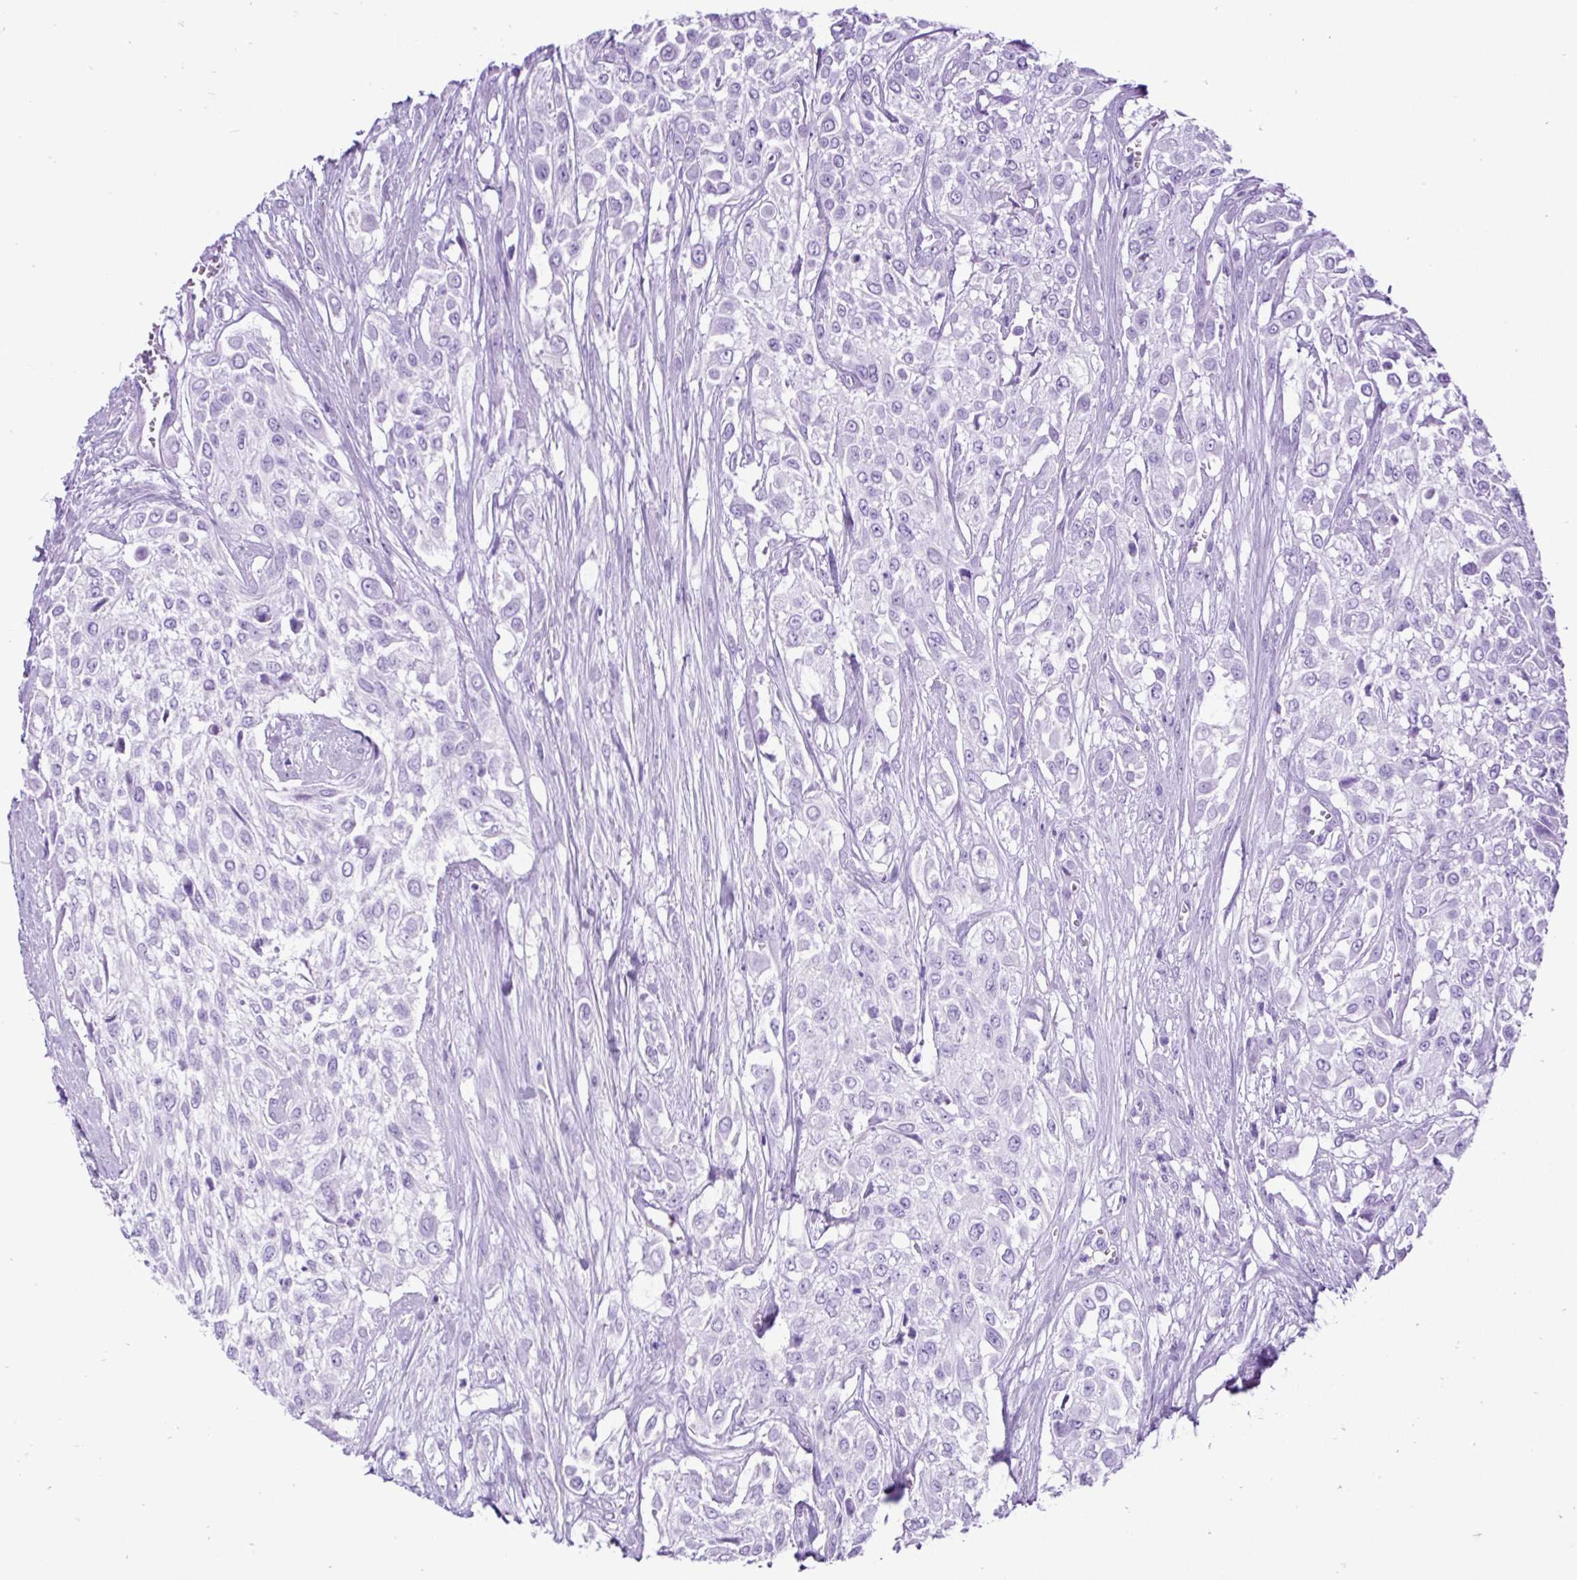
{"staining": {"intensity": "negative", "quantity": "none", "location": "none"}, "tissue": "urothelial cancer", "cell_type": "Tumor cells", "image_type": "cancer", "snomed": [{"axis": "morphology", "description": "Urothelial carcinoma, High grade"}, {"axis": "topography", "description": "Urinary bladder"}], "caption": "Immunohistochemistry photomicrograph of human high-grade urothelial carcinoma stained for a protein (brown), which exhibits no staining in tumor cells.", "gene": "CEL", "patient": {"sex": "male", "age": 57}}